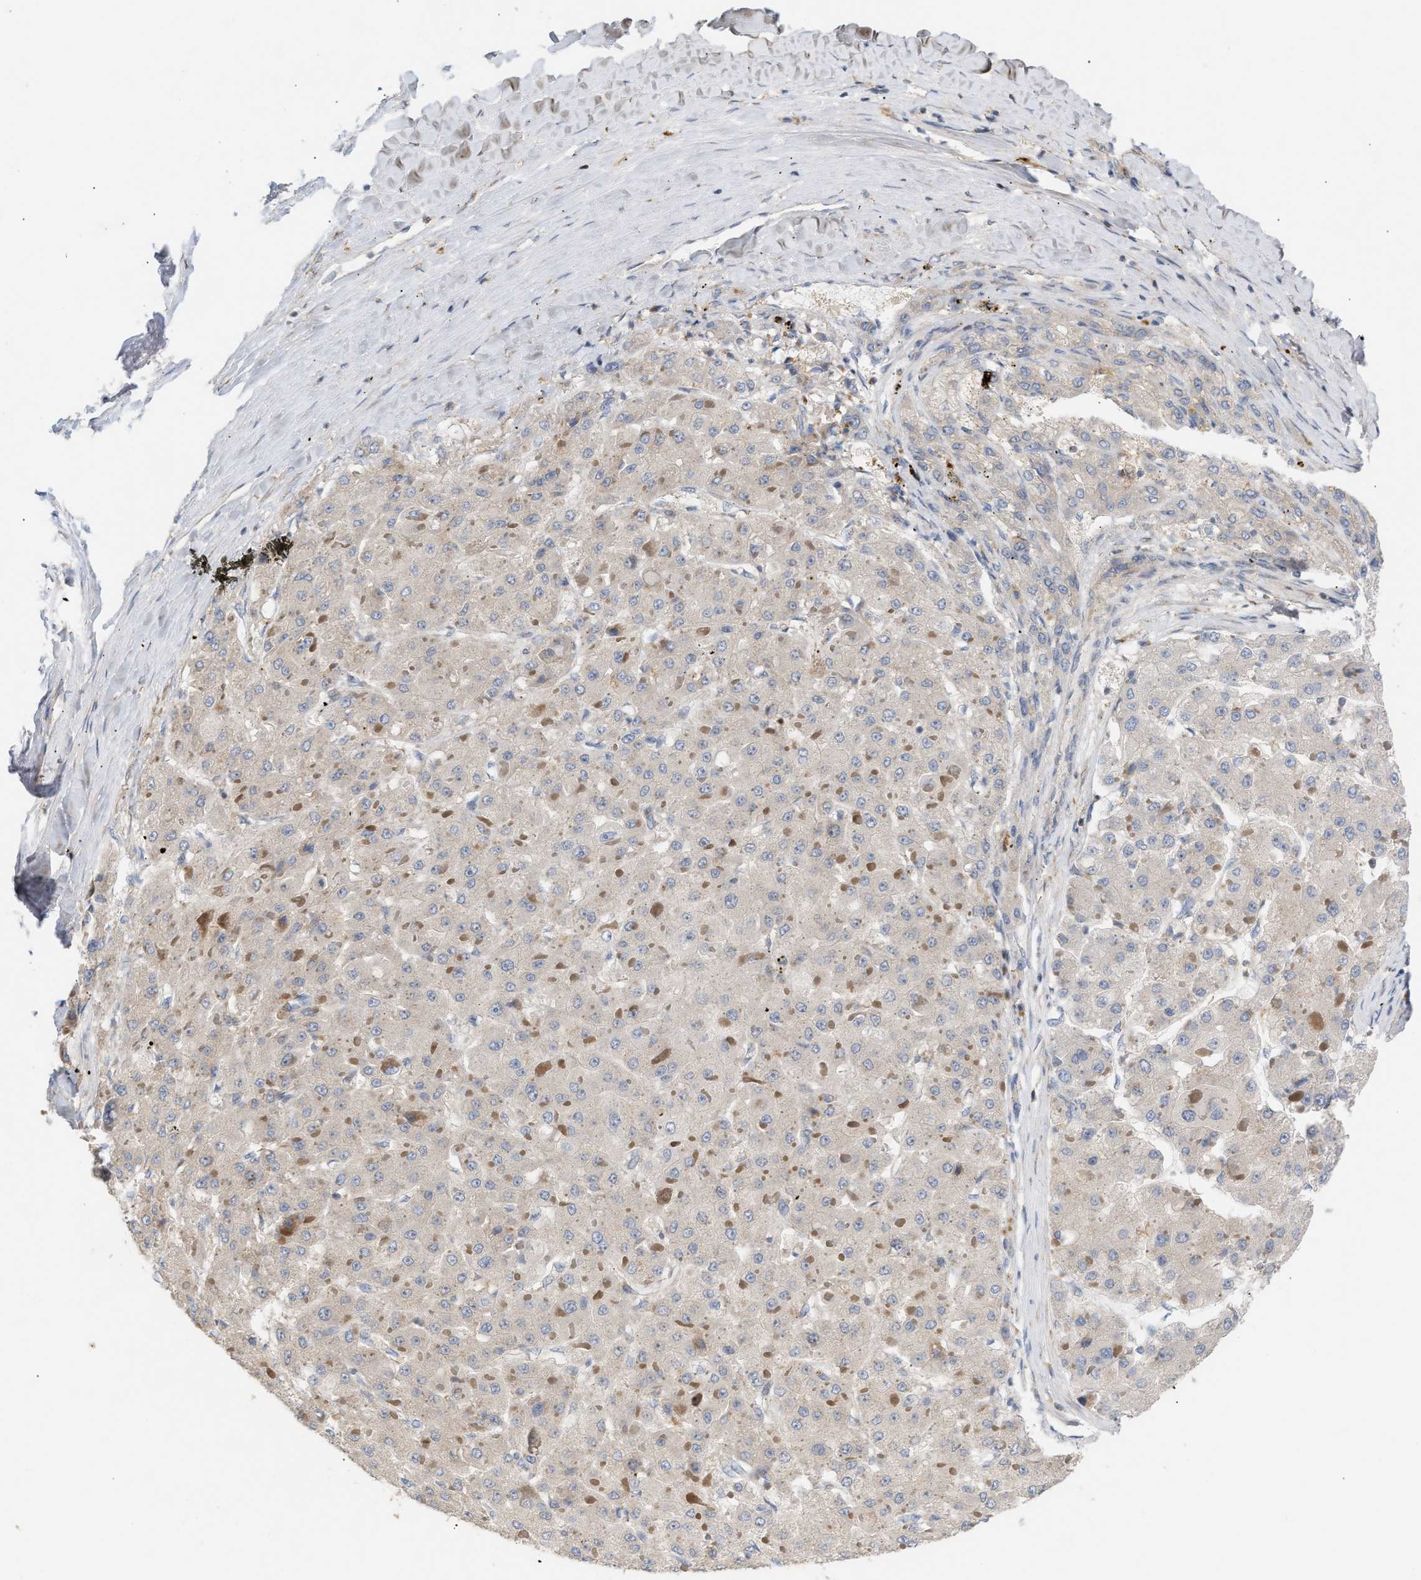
{"staining": {"intensity": "negative", "quantity": "none", "location": "none"}, "tissue": "liver cancer", "cell_type": "Tumor cells", "image_type": "cancer", "snomed": [{"axis": "morphology", "description": "Carcinoma, Hepatocellular, NOS"}, {"axis": "topography", "description": "Liver"}], "caption": "Hepatocellular carcinoma (liver) was stained to show a protein in brown. There is no significant staining in tumor cells.", "gene": "DBNL", "patient": {"sex": "female", "age": 73}}